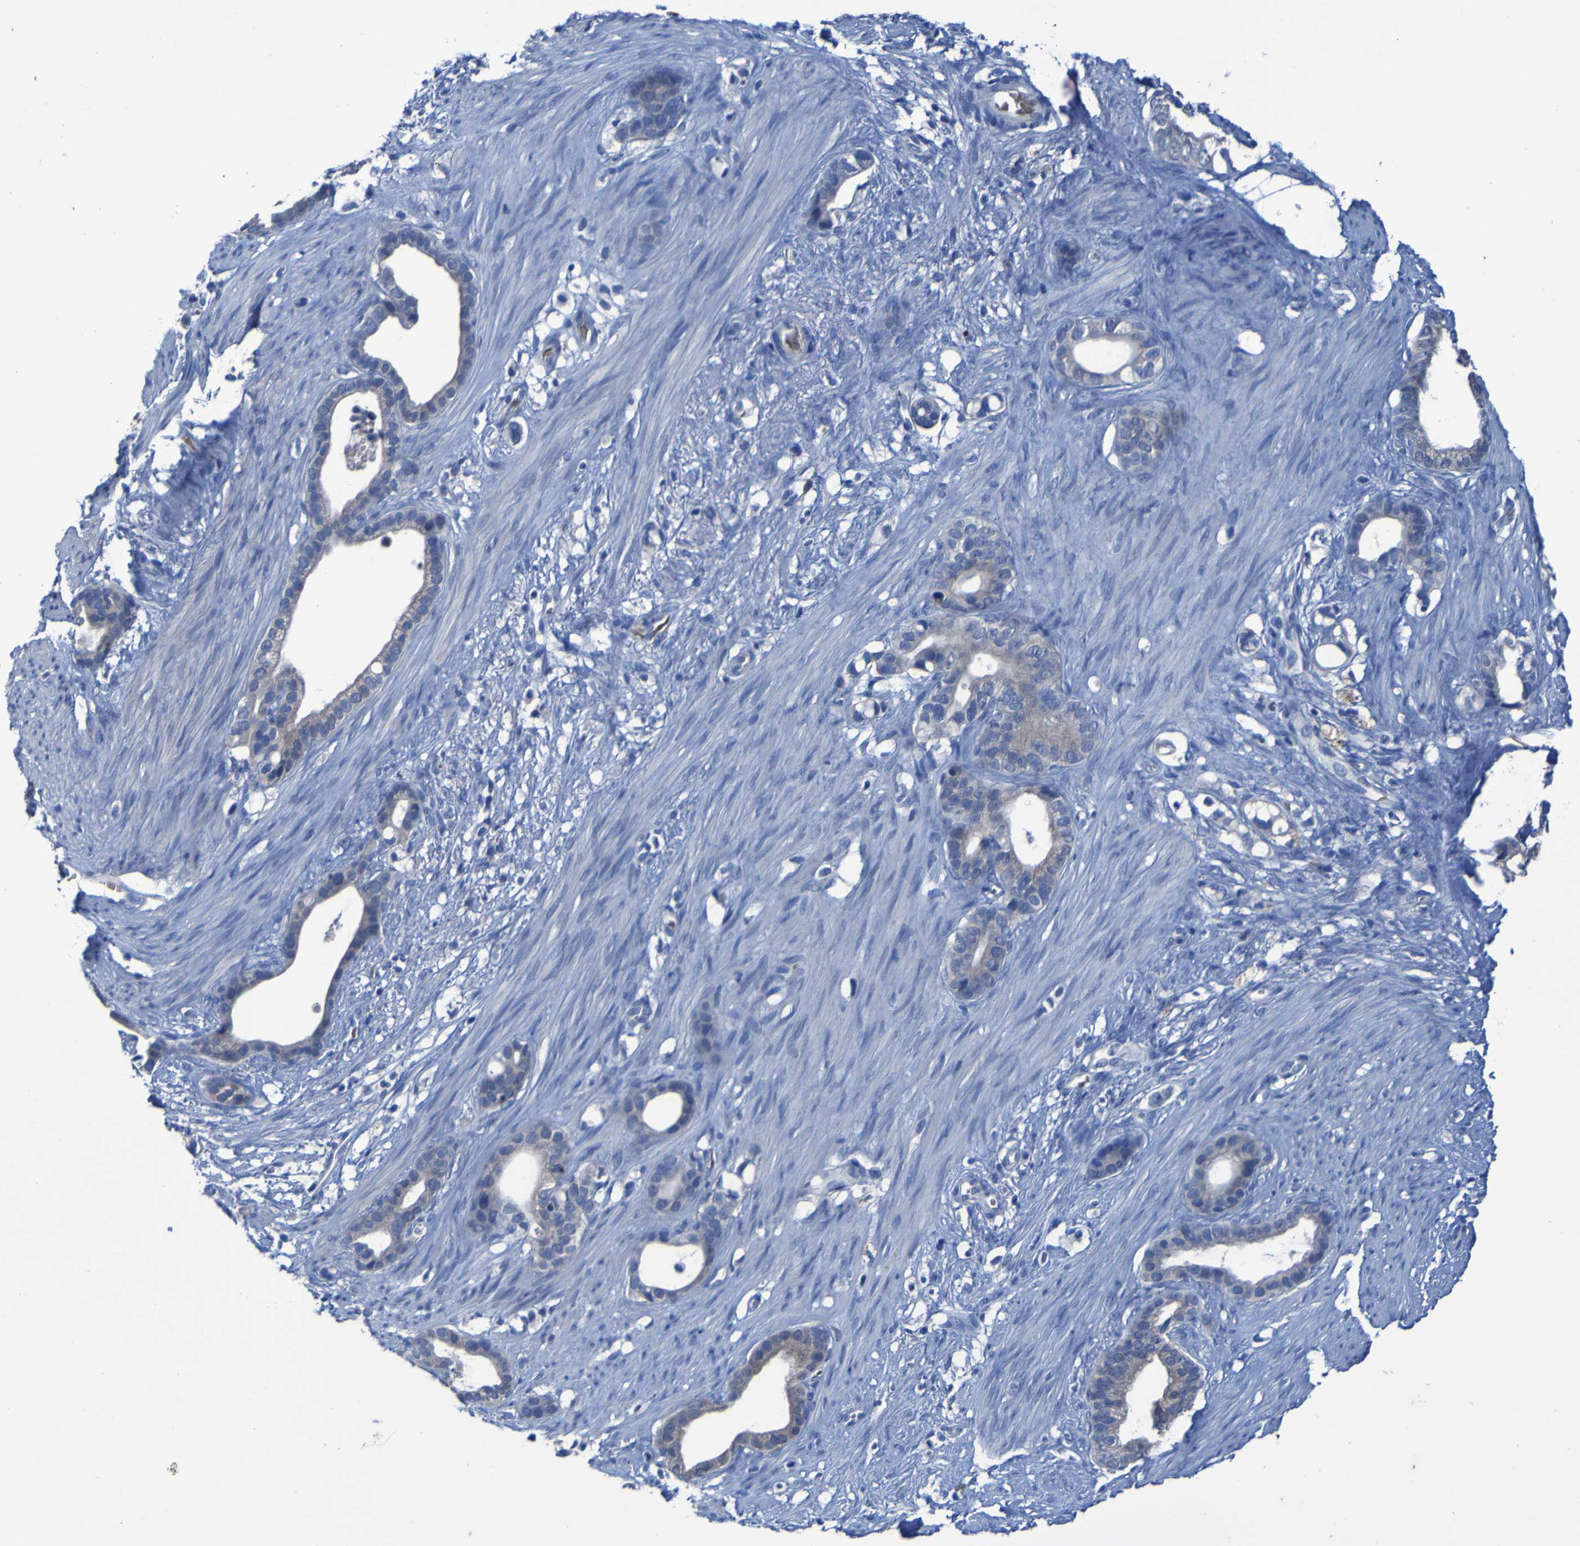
{"staining": {"intensity": "weak", "quantity": "<25%", "location": "cytoplasmic/membranous"}, "tissue": "stomach cancer", "cell_type": "Tumor cells", "image_type": "cancer", "snomed": [{"axis": "morphology", "description": "Adenocarcinoma, NOS"}, {"axis": "topography", "description": "Stomach"}], "caption": "This photomicrograph is of stomach cancer (adenocarcinoma) stained with IHC to label a protein in brown with the nuclei are counter-stained blue. There is no staining in tumor cells.", "gene": "SGK2", "patient": {"sex": "female", "age": 75}}